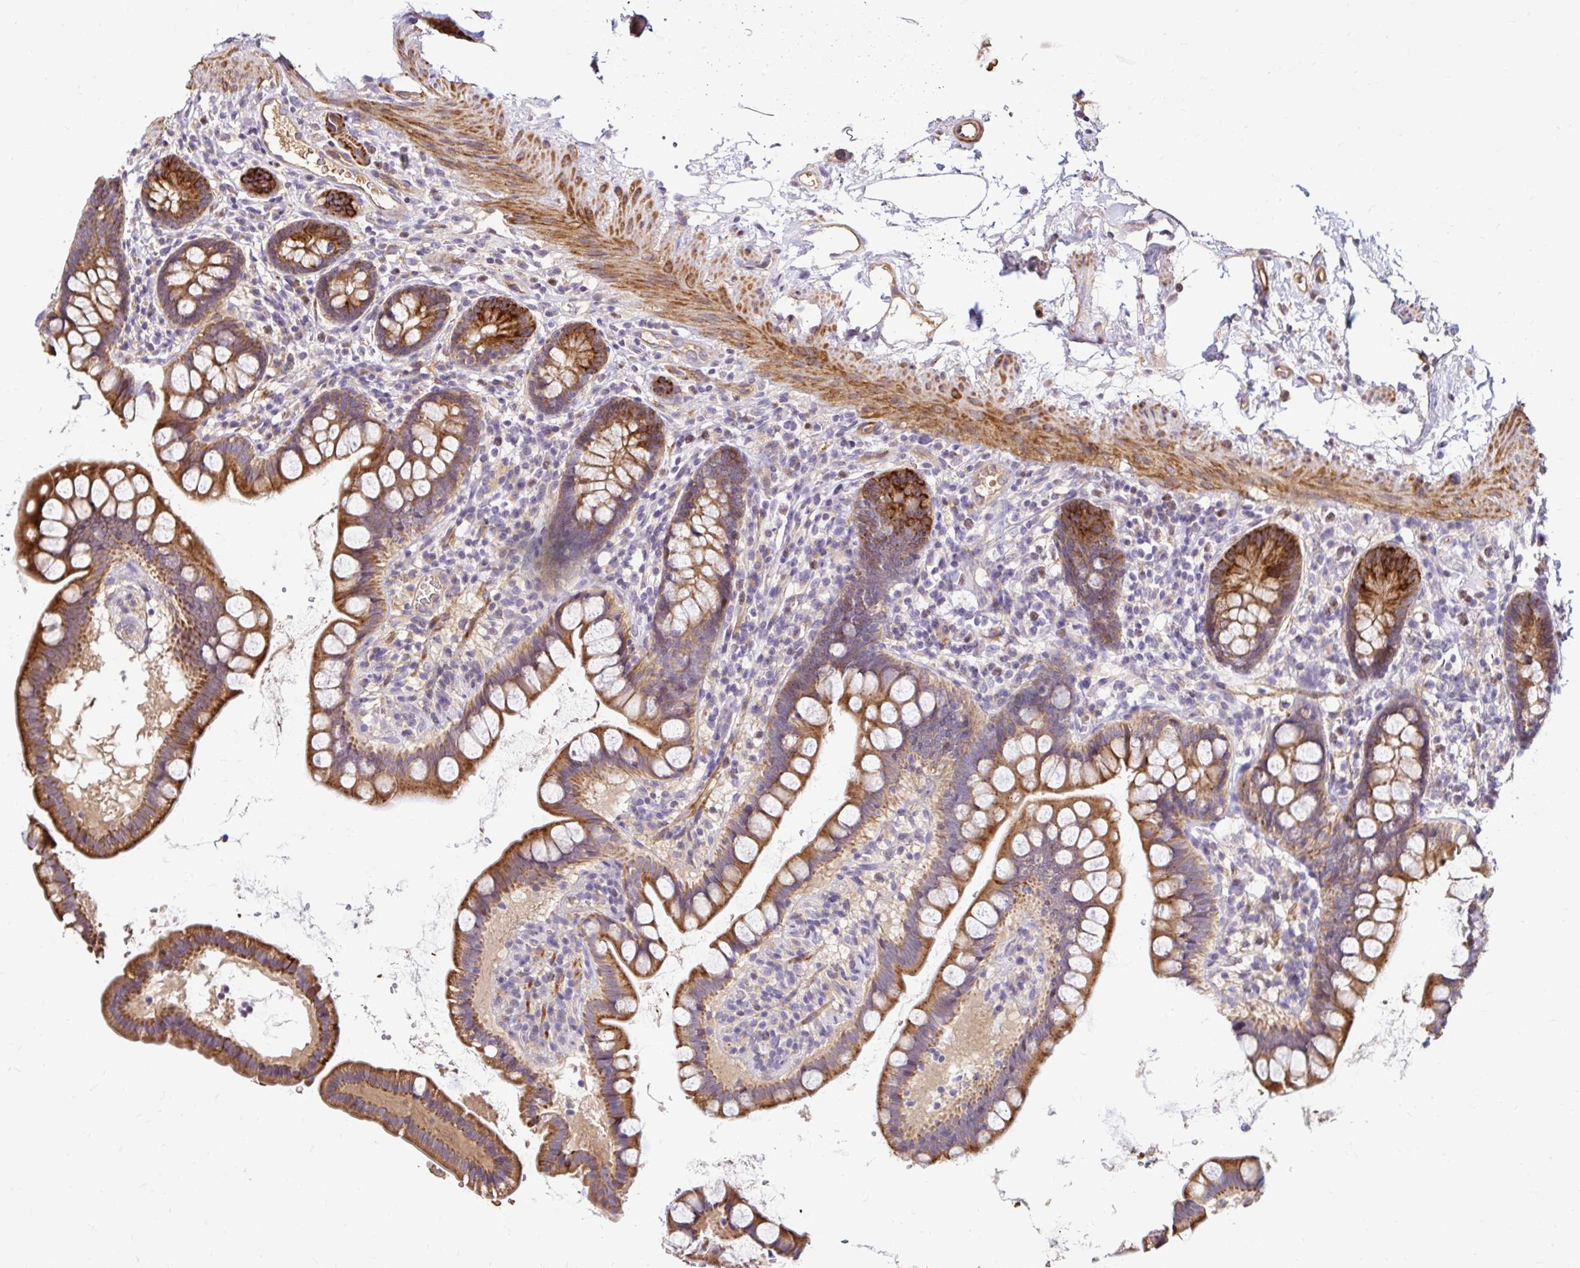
{"staining": {"intensity": "moderate", "quantity": ">75%", "location": "cytoplasmic/membranous"}, "tissue": "small intestine", "cell_type": "Glandular cells", "image_type": "normal", "snomed": [{"axis": "morphology", "description": "Normal tissue, NOS"}, {"axis": "topography", "description": "Small intestine"}], "caption": "Small intestine stained with immunohistochemistry (IHC) displays moderate cytoplasmic/membranous positivity in approximately >75% of glandular cells.", "gene": "ARHGEF37", "patient": {"sex": "female", "age": 84}}